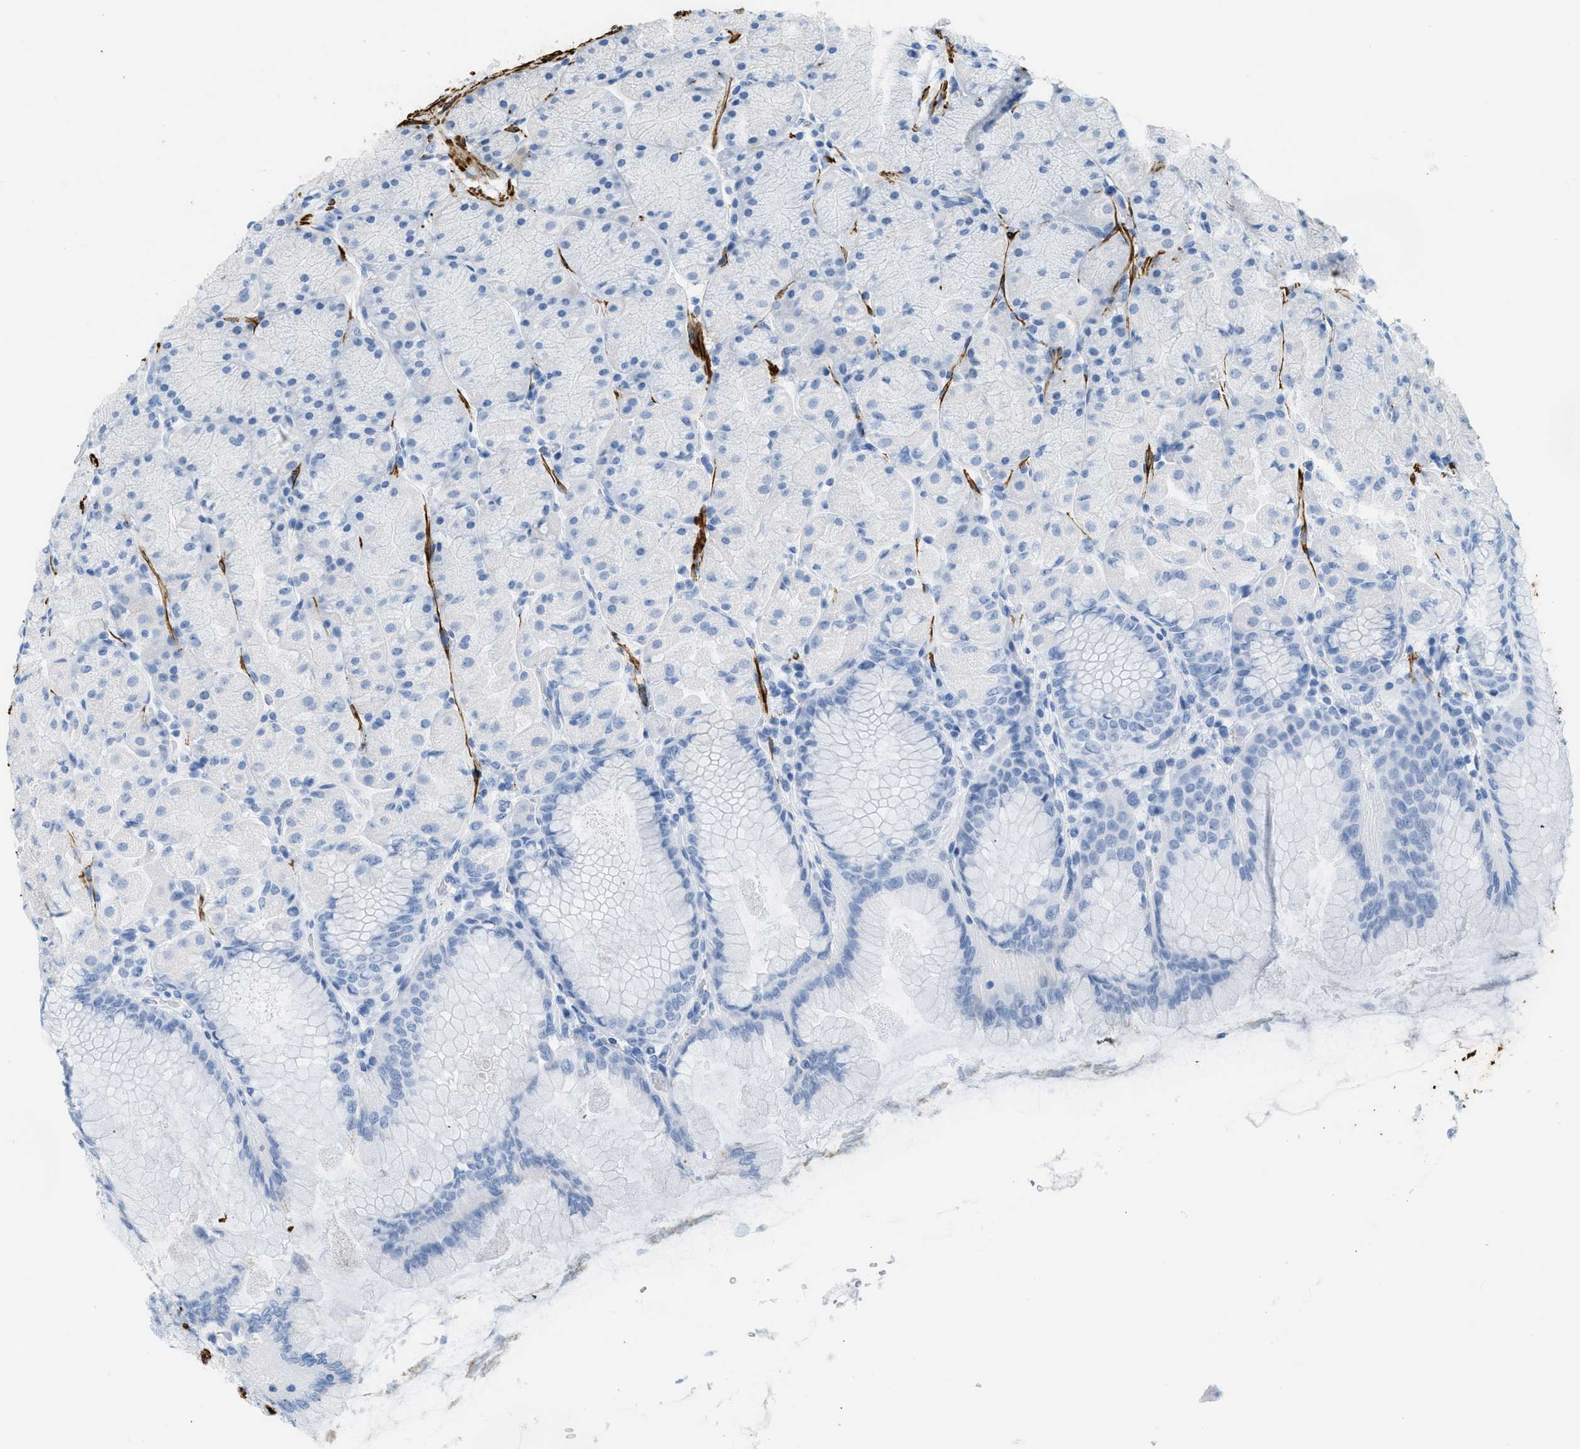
{"staining": {"intensity": "negative", "quantity": "none", "location": "none"}, "tissue": "stomach", "cell_type": "Glandular cells", "image_type": "normal", "snomed": [{"axis": "morphology", "description": "Normal tissue, NOS"}, {"axis": "topography", "description": "Stomach, upper"}], "caption": "An immunohistochemistry (IHC) histopathology image of unremarkable stomach is shown. There is no staining in glandular cells of stomach.", "gene": "DES", "patient": {"sex": "female", "age": 56}}